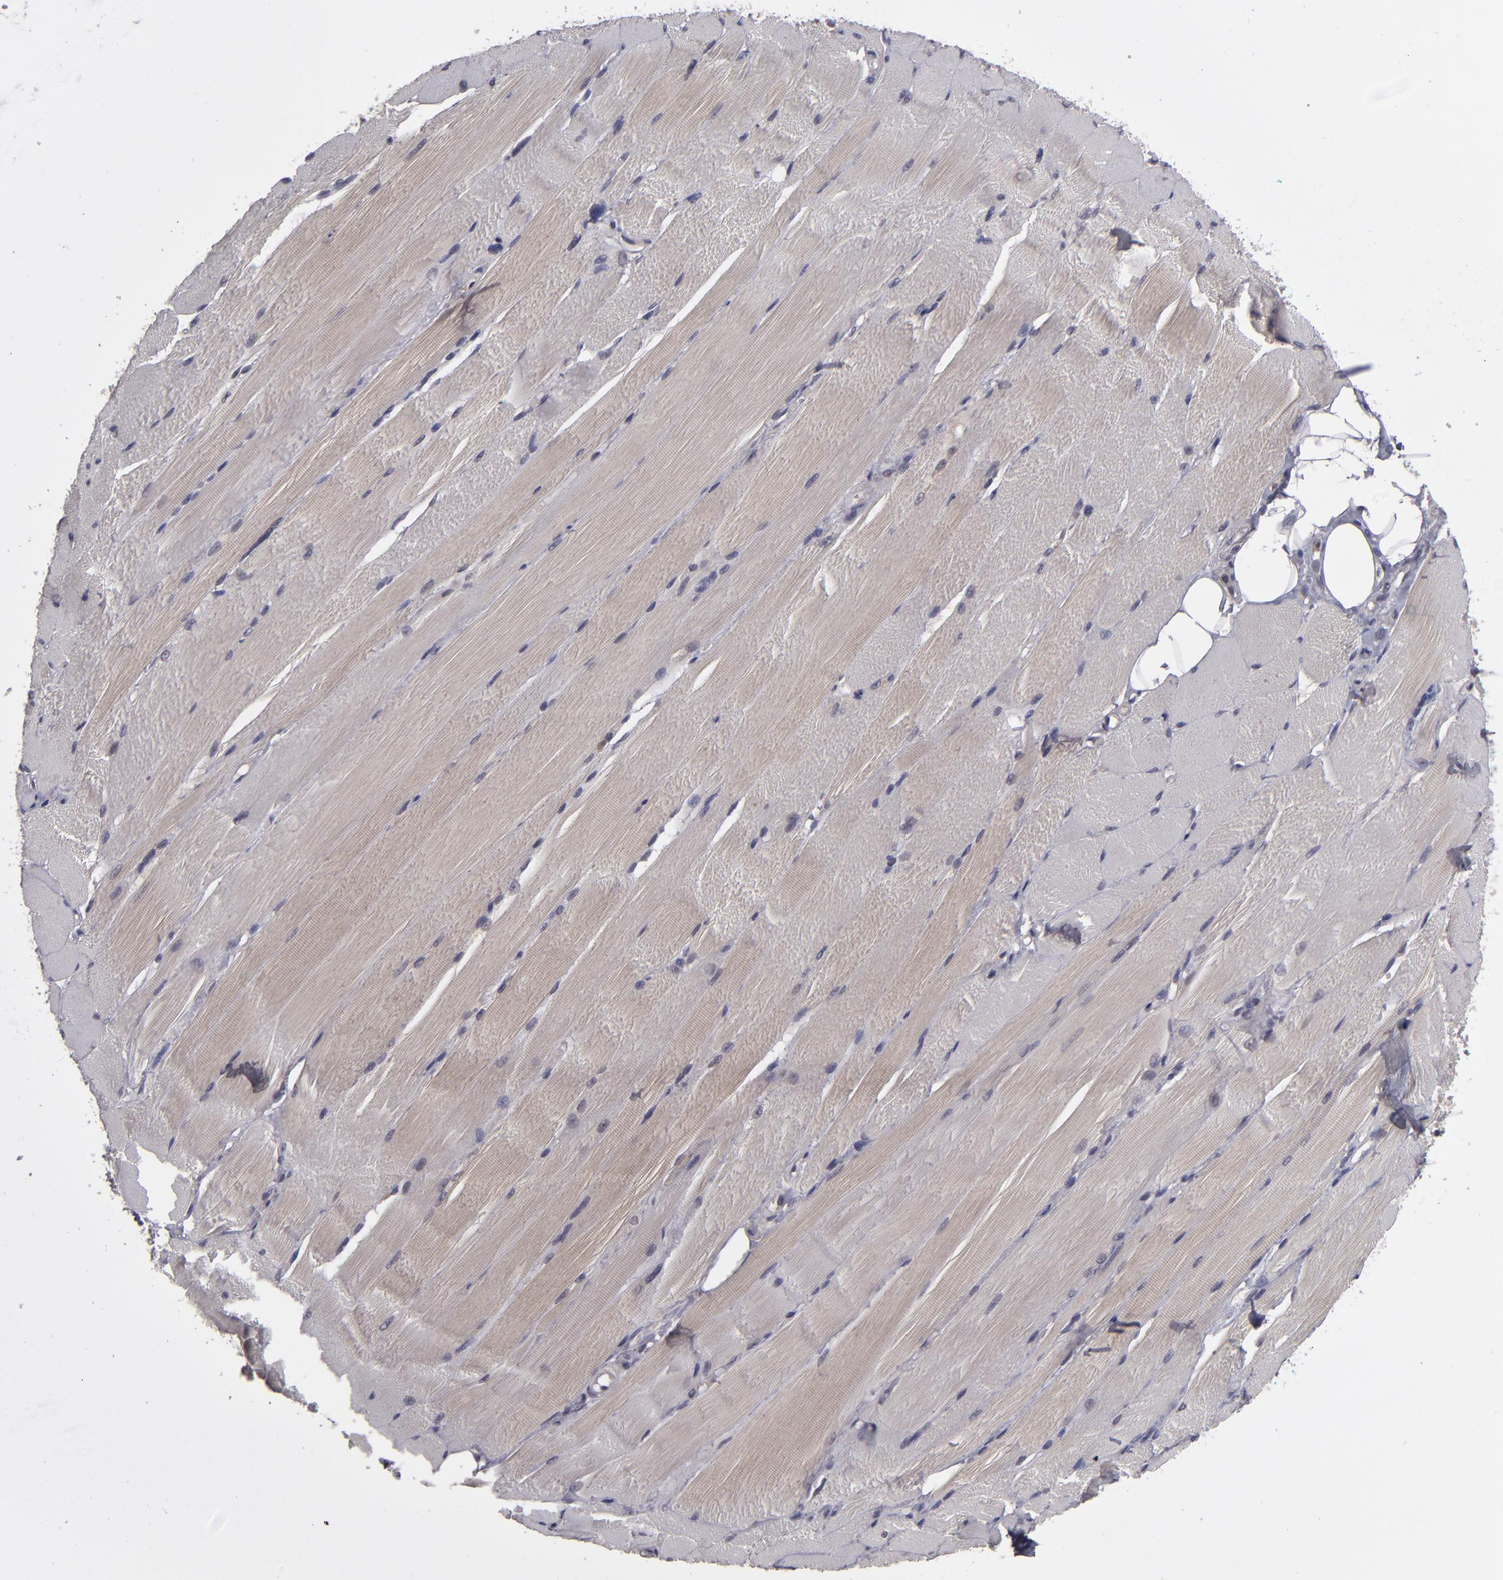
{"staining": {"intensity": "weak", "quantity": ">75%", "location": "cytoplasmic/membranous"}, "tissue": "skeletal muscle", "cell_type": "Myocytes", "image_type": "normal", "snomed": [{"axis": "morphology", "description": "Normal tissue, NOS"}, {"axis": "topography", "description": "Skeletal muscle"}, {"axis": "topography", "description": "Peripheral nerve tissue"}], "caption": "IHC (DAB) staining of benign skeletal muscle exhibits weak cytoplasmic/membranous protein expression in about >75% of myocytes.", "gene": "TYMS", "patient": {"sex": "female", "age": 84}}